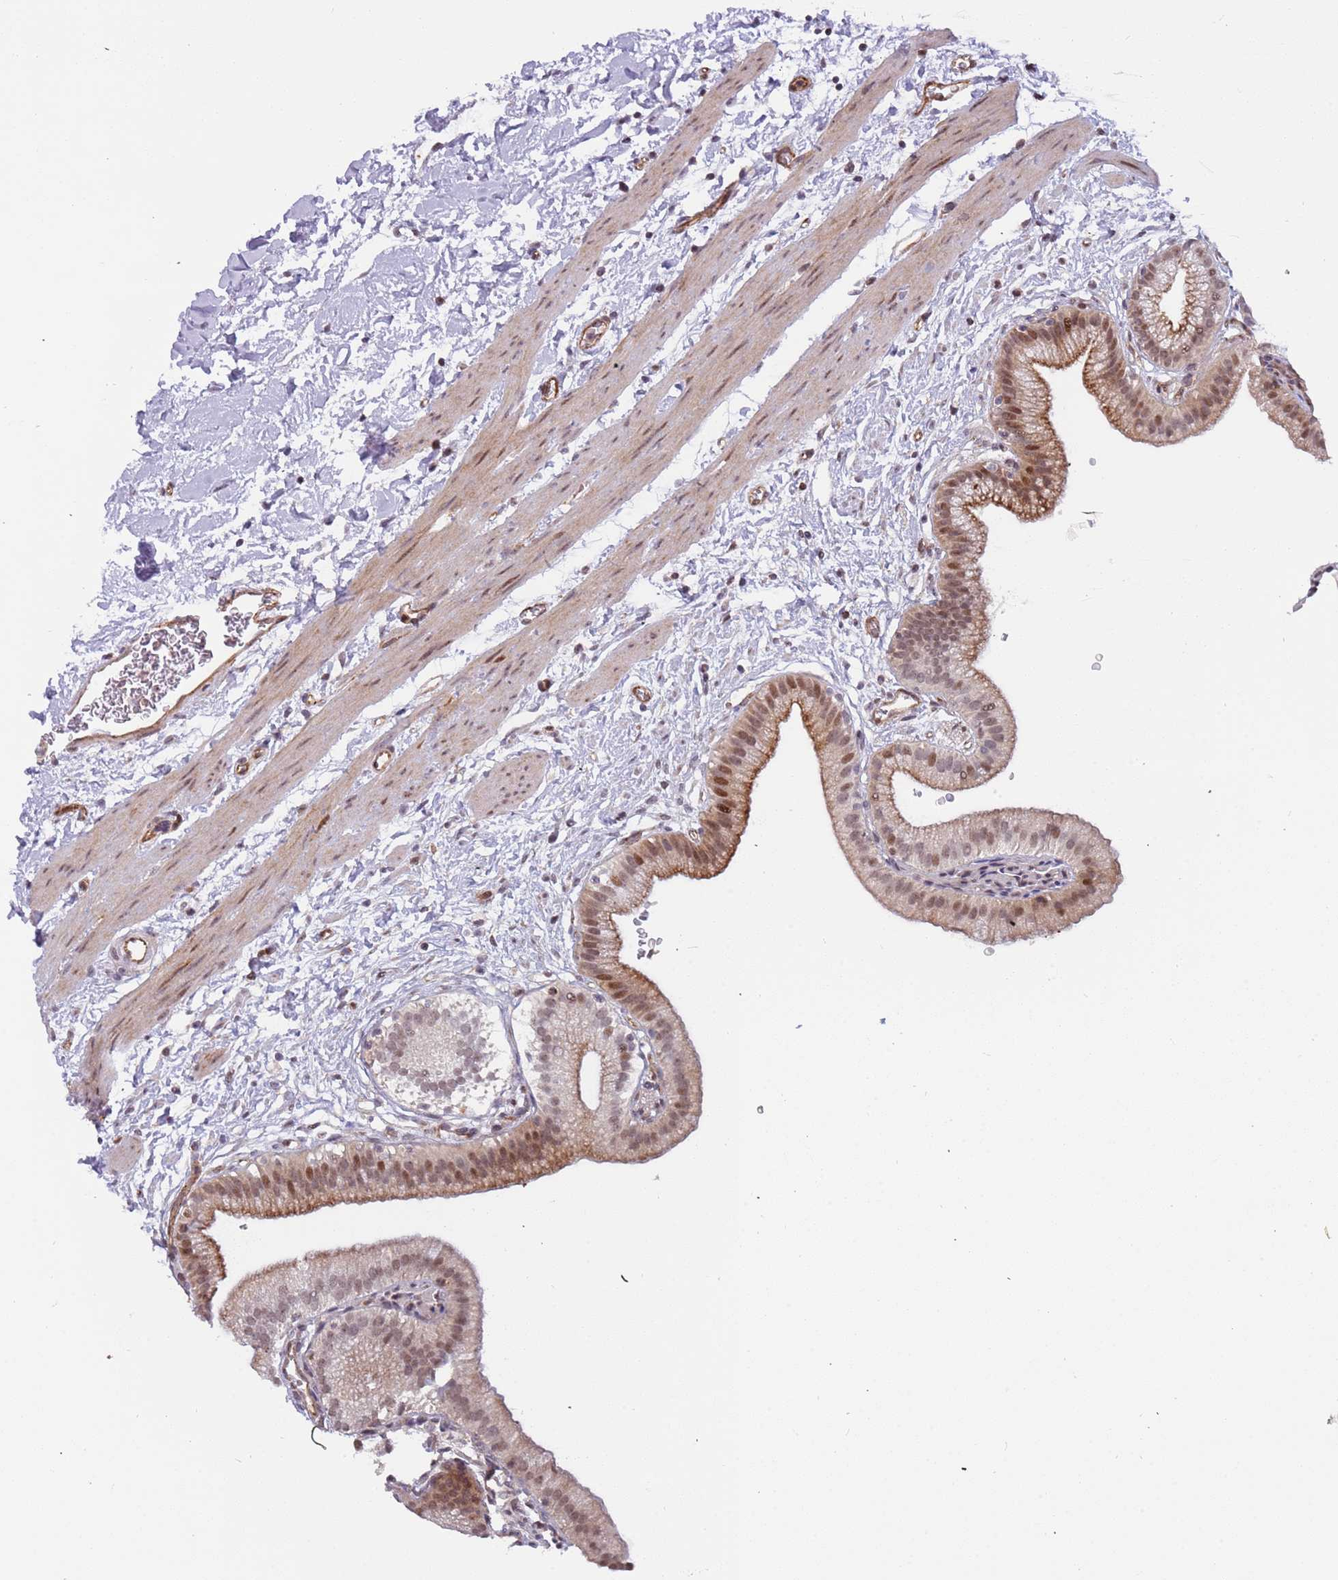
{"staining": {"intensity": "moderate", "quantity": ">75%", "location": "cytoplasmic/membranous,nuclear"}, "tissue": "gallbladder", "cell_type": "Glandular cells", "image_type": "normal", "snomed": [{"axis": "morphology", "description": "Normal tissue, NOS"}, {"axis": "topography", "description": "Gallbladder"}], "caption": "The histopathology image reveals staining of unremarkable gallbladder, revealing moderate cytoplasmic/membranous,nuclear protein staining (brown color) within glandular cells. (DAB IHC with brightfield microscopy, high magnification).", "gene": "LRMDA", "patient": {"sex": "male", "age": 55}}